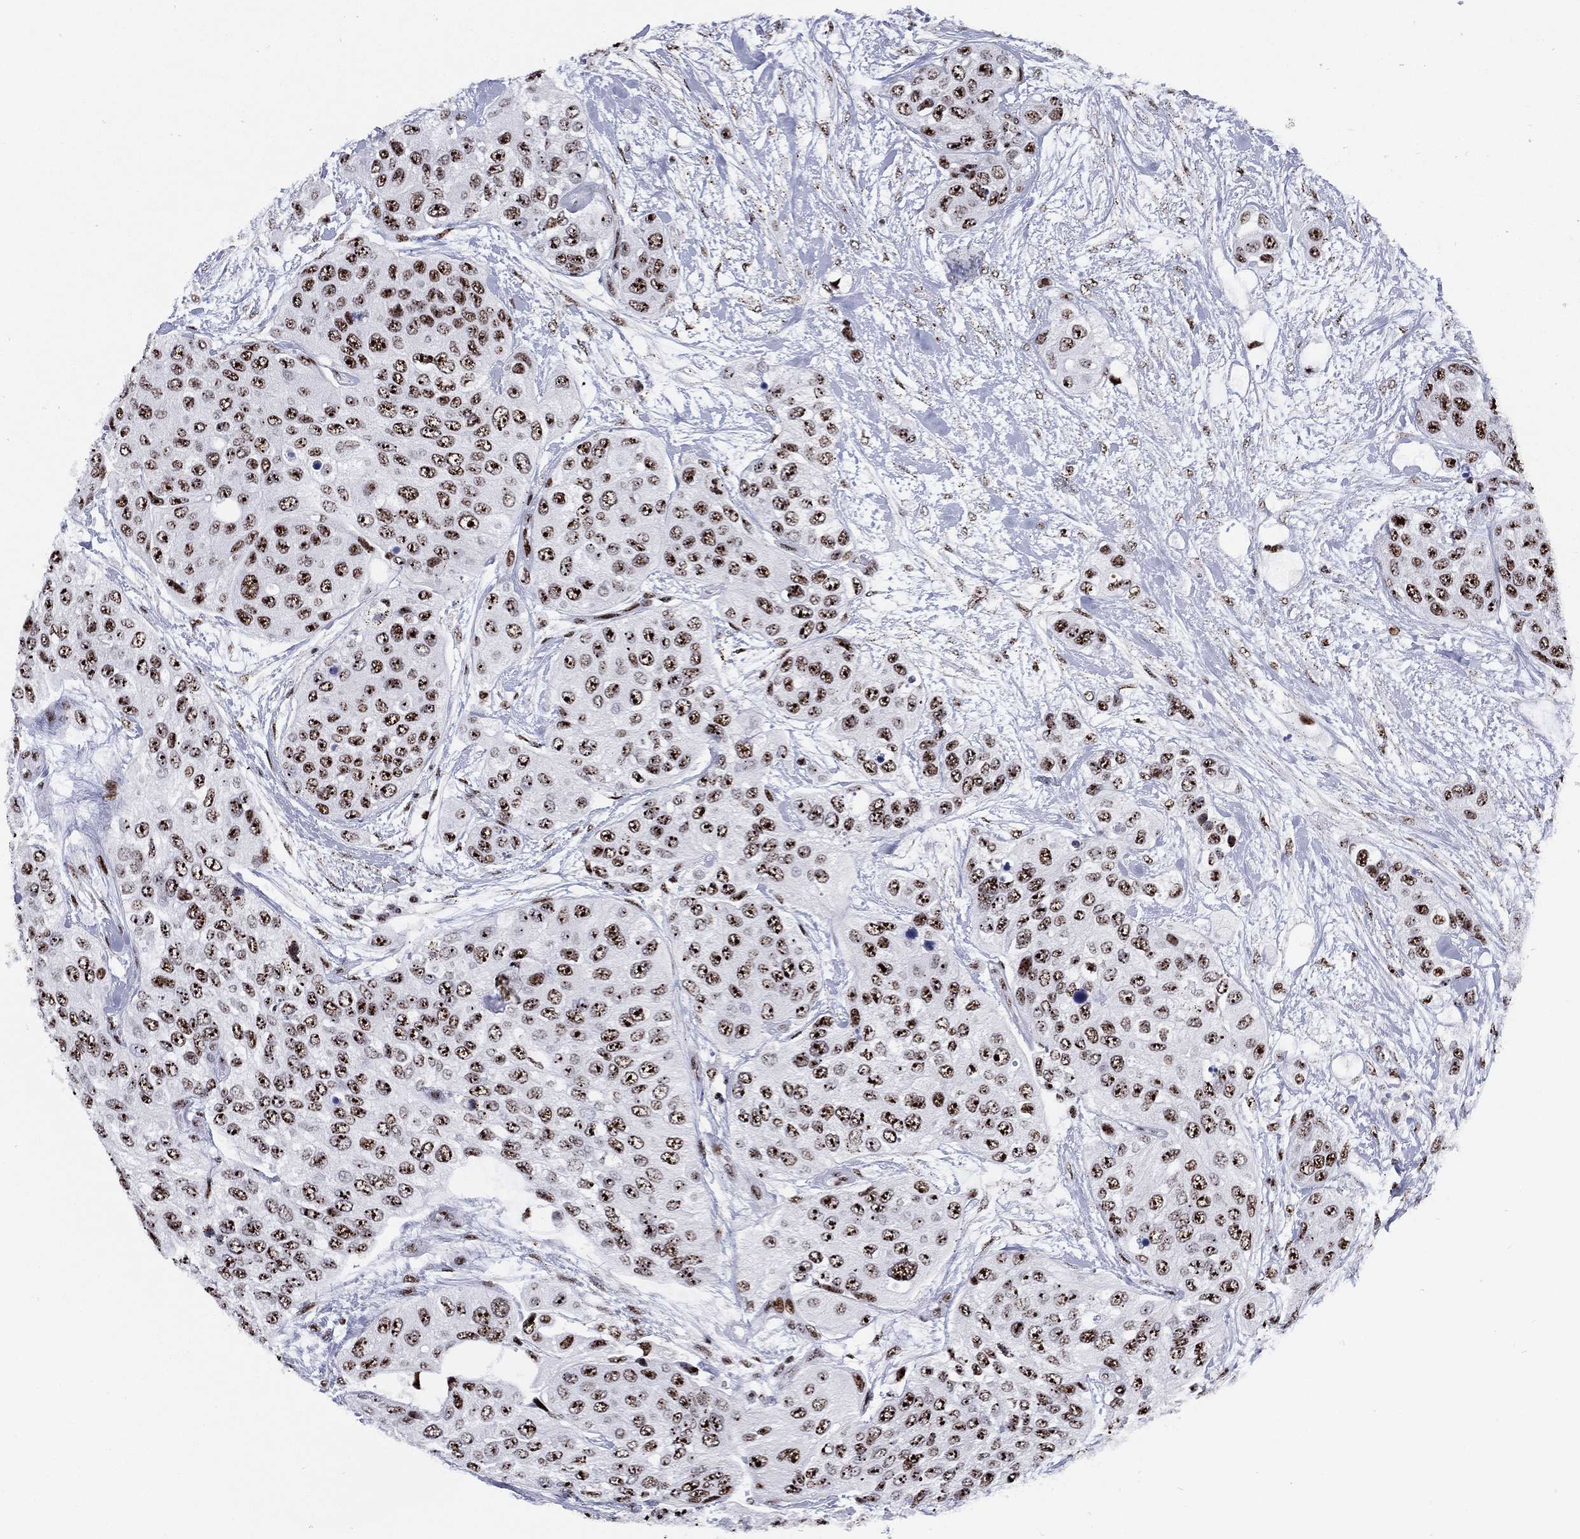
{"staining": {"intensity": "moderate", "quantity": ">75%", "location": "nuclear"}, "tissue": "urothelial cancer", "cell_type": "Tumor cells", "image_type": "cancer", "snomed": [{"axis": "morphology", "description": "Urothelial carcinoma, High grade"}, {"axis": "topography", "description": "Urinary bladder"}], "caption": "DAB (3,3'-diaminobenzidine) immunohistochemical staining of human urothelial cancer displays moderate nuclear protein expression in approximately >75% of tumor cells.", "gene": "CYB561D2", "patient": {"sex": "male", "age": 77}}